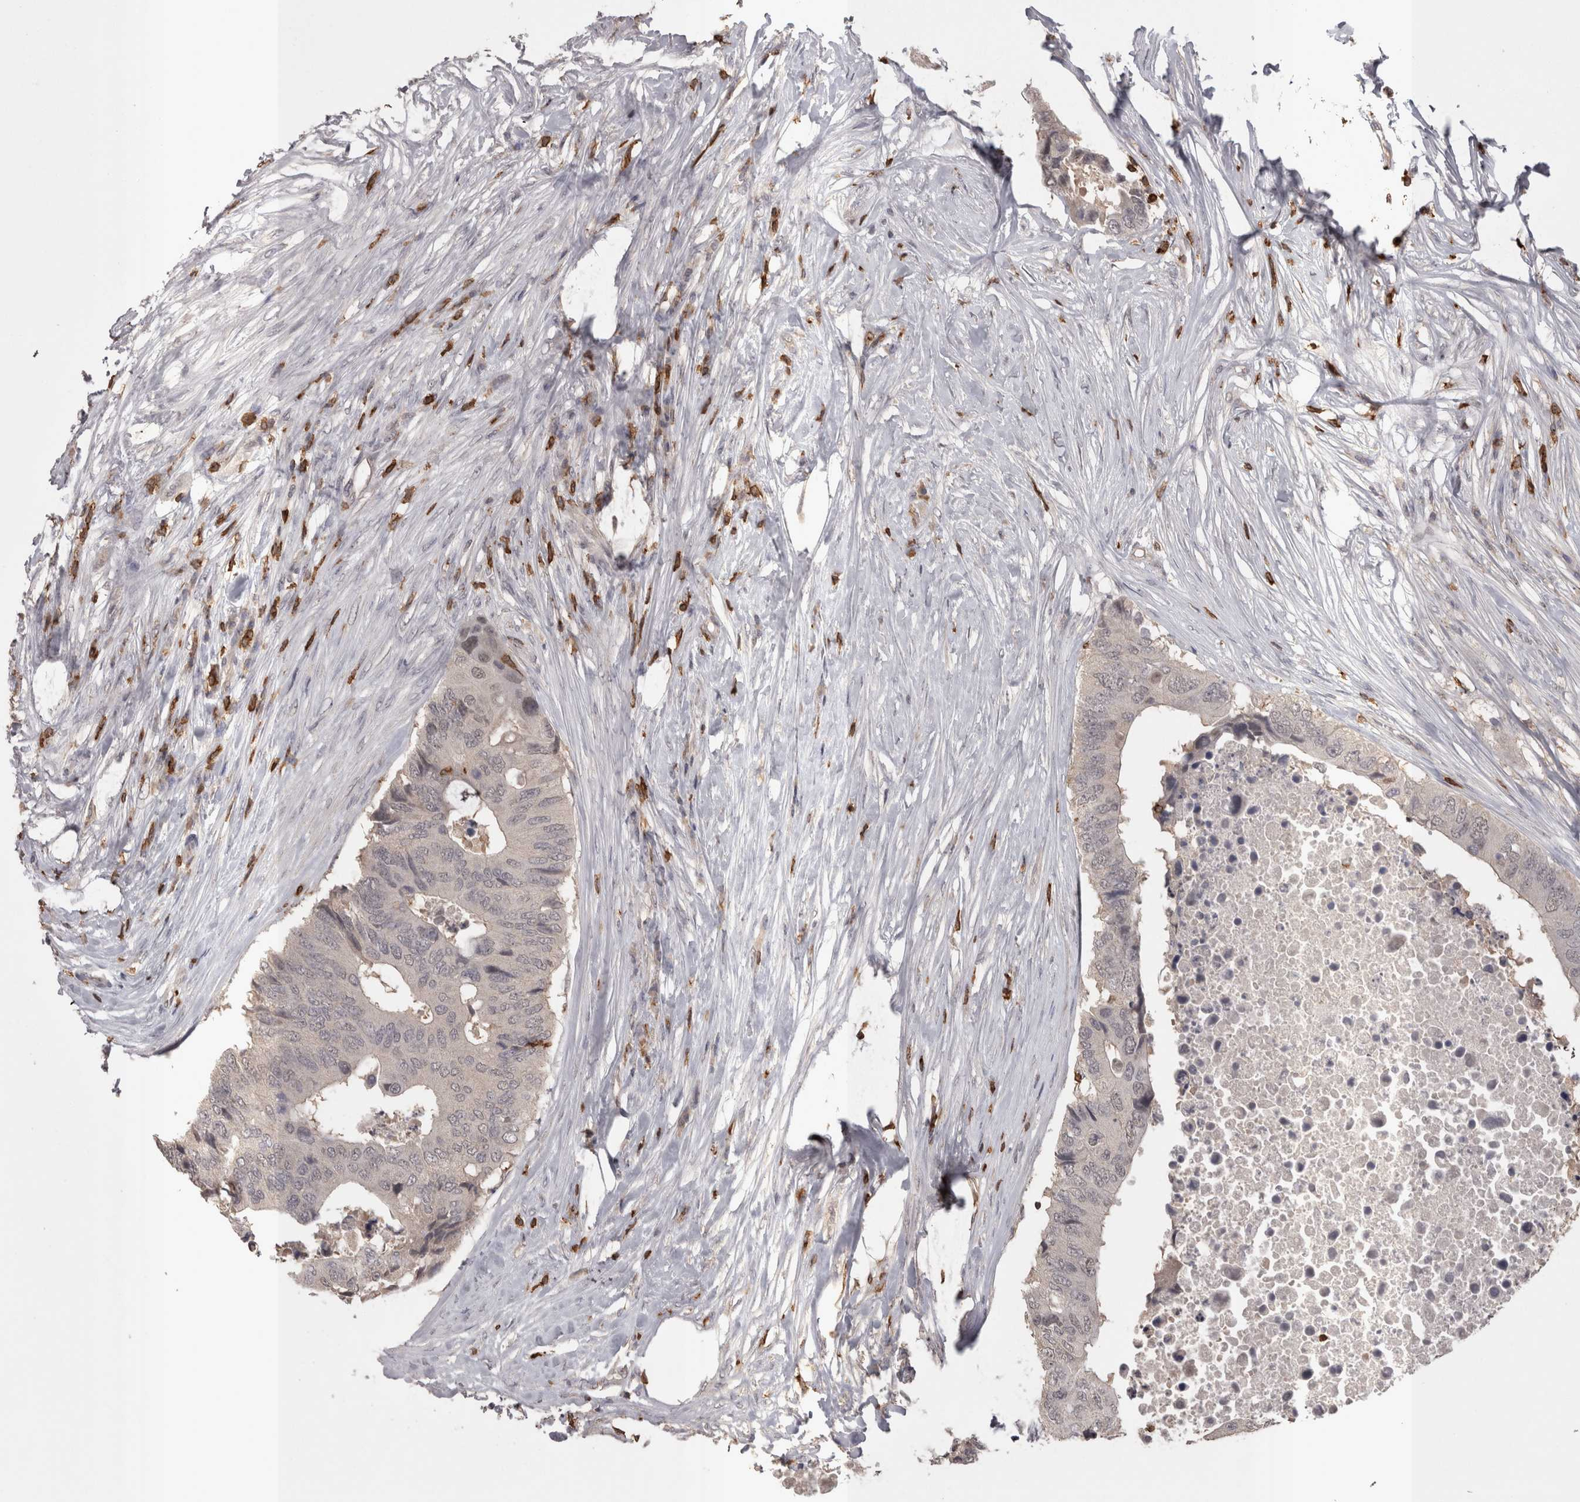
{"staining": {"intensity": "negative", "quantity": "none", "location": "none"}, "tissue": "colorectal cancer", "cell_type": "Tumor cells", "image_type": "cancer", "snomed": [{"axis": "morphology", "description": "Adenocarcinoma, NOS"}, {"axis": "topography", "description": "Colon"}], "caption": "Immunohistochemistry (IHC) histopathology image of colorectal cancer stained for a protein (brown), which shows no staining in tumor cells.", "gene": "SKAP1", "patient": {"sex": "male", "age": 71}}